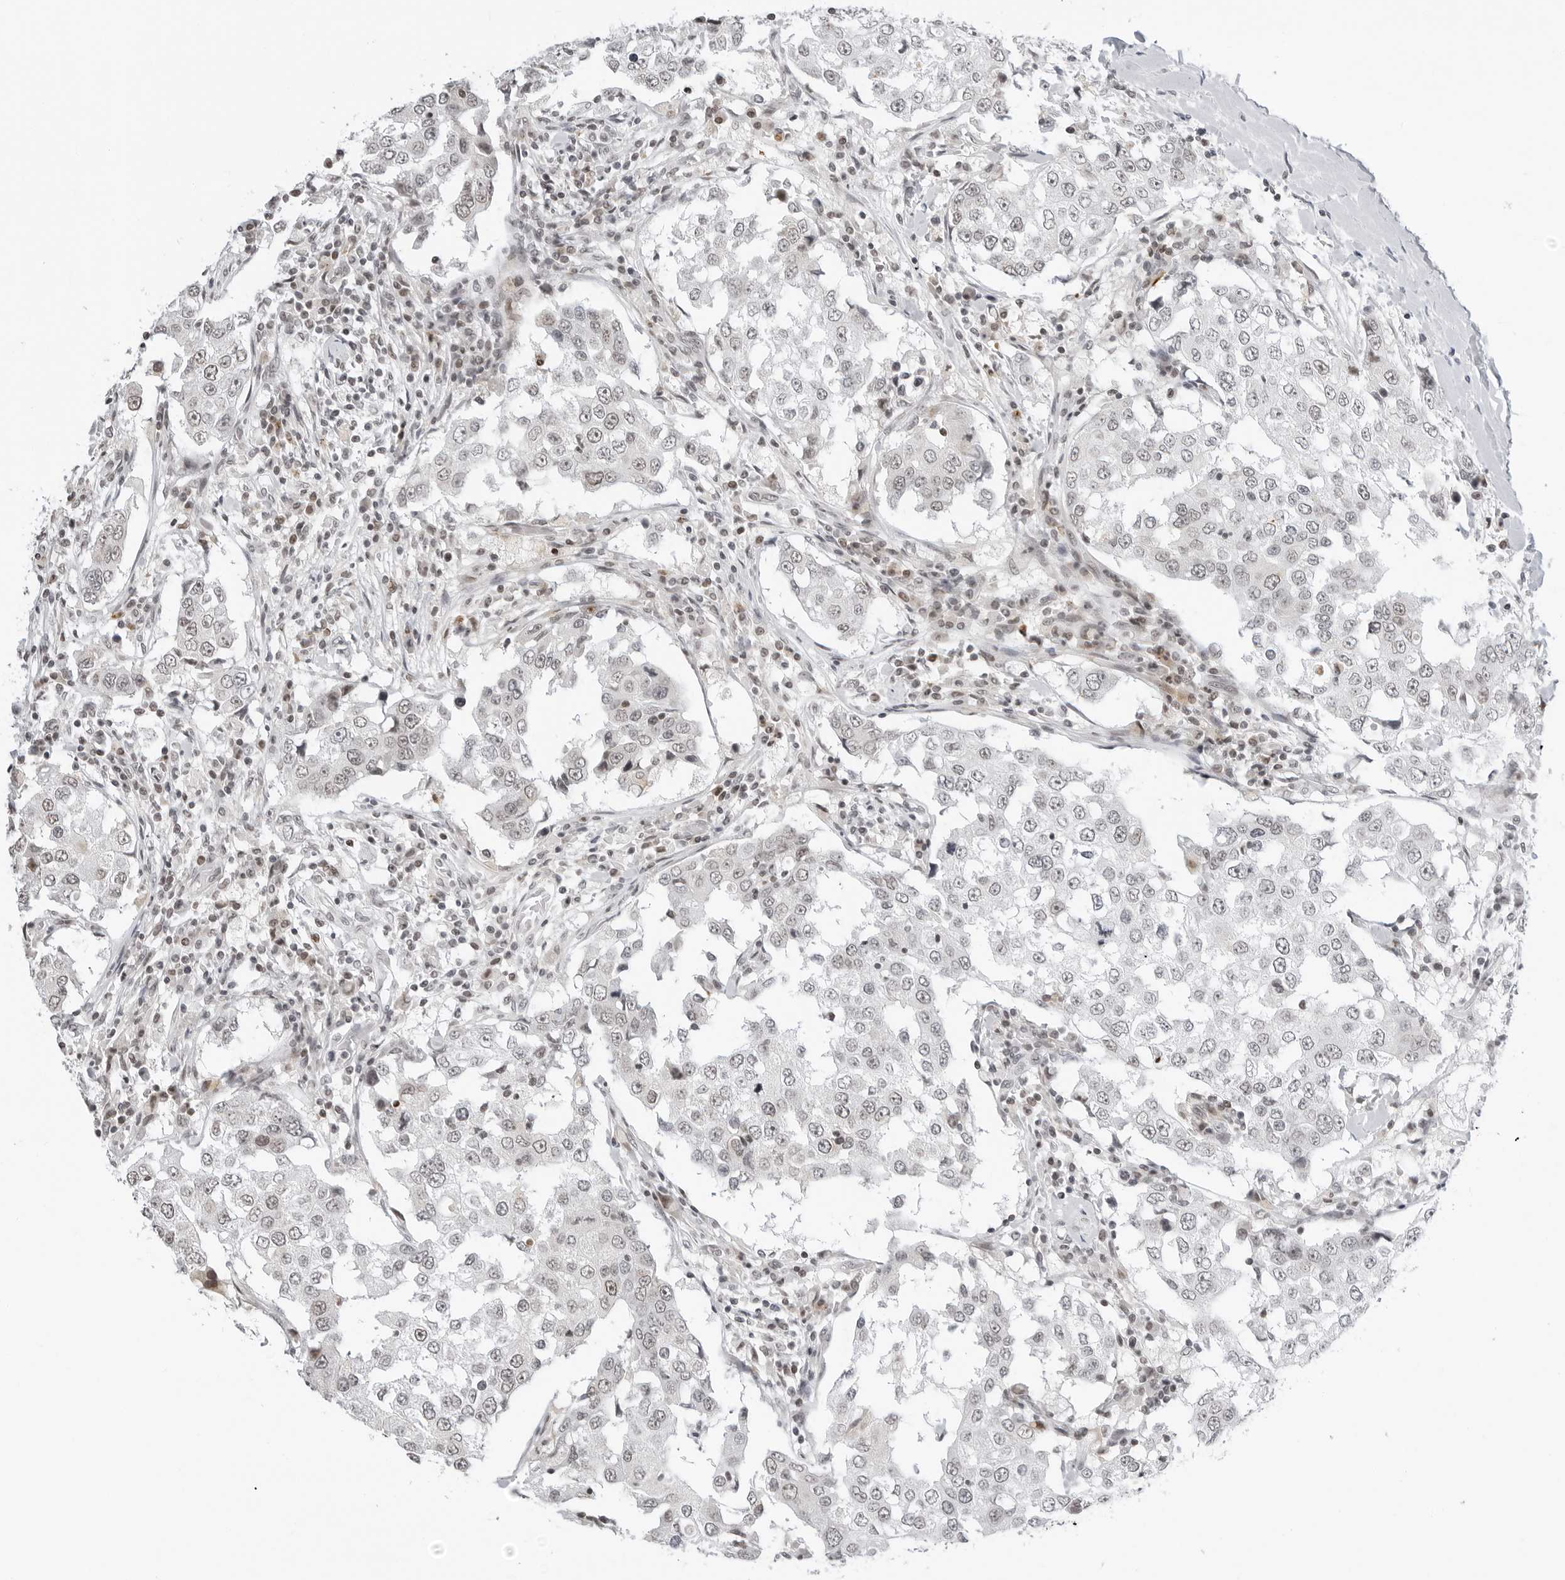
{"staining": {"intensity": "moderate", "quantity": "<25%", "location": "nuclear"}, "tissue": "breast cancer", "cell_type": "Tumor cells", "image_type": "cancer", "snomed": [{"axis": "morphology", "description": "Duct carcinoma"}, {"axis": "topography", "description": "Breast"}], "caption": "Protein staining of intraductal carcinoma (breast) tissue demonstrates moderate nuclear staining in approximately <25% of tumor cells. The staining is performed using DAB brown chromogen to label protein expression. The nuclei are counter-stained blue using hematoxylin.", "gene": "MSH6", "patient": {"sex": "female", "age": 27}}